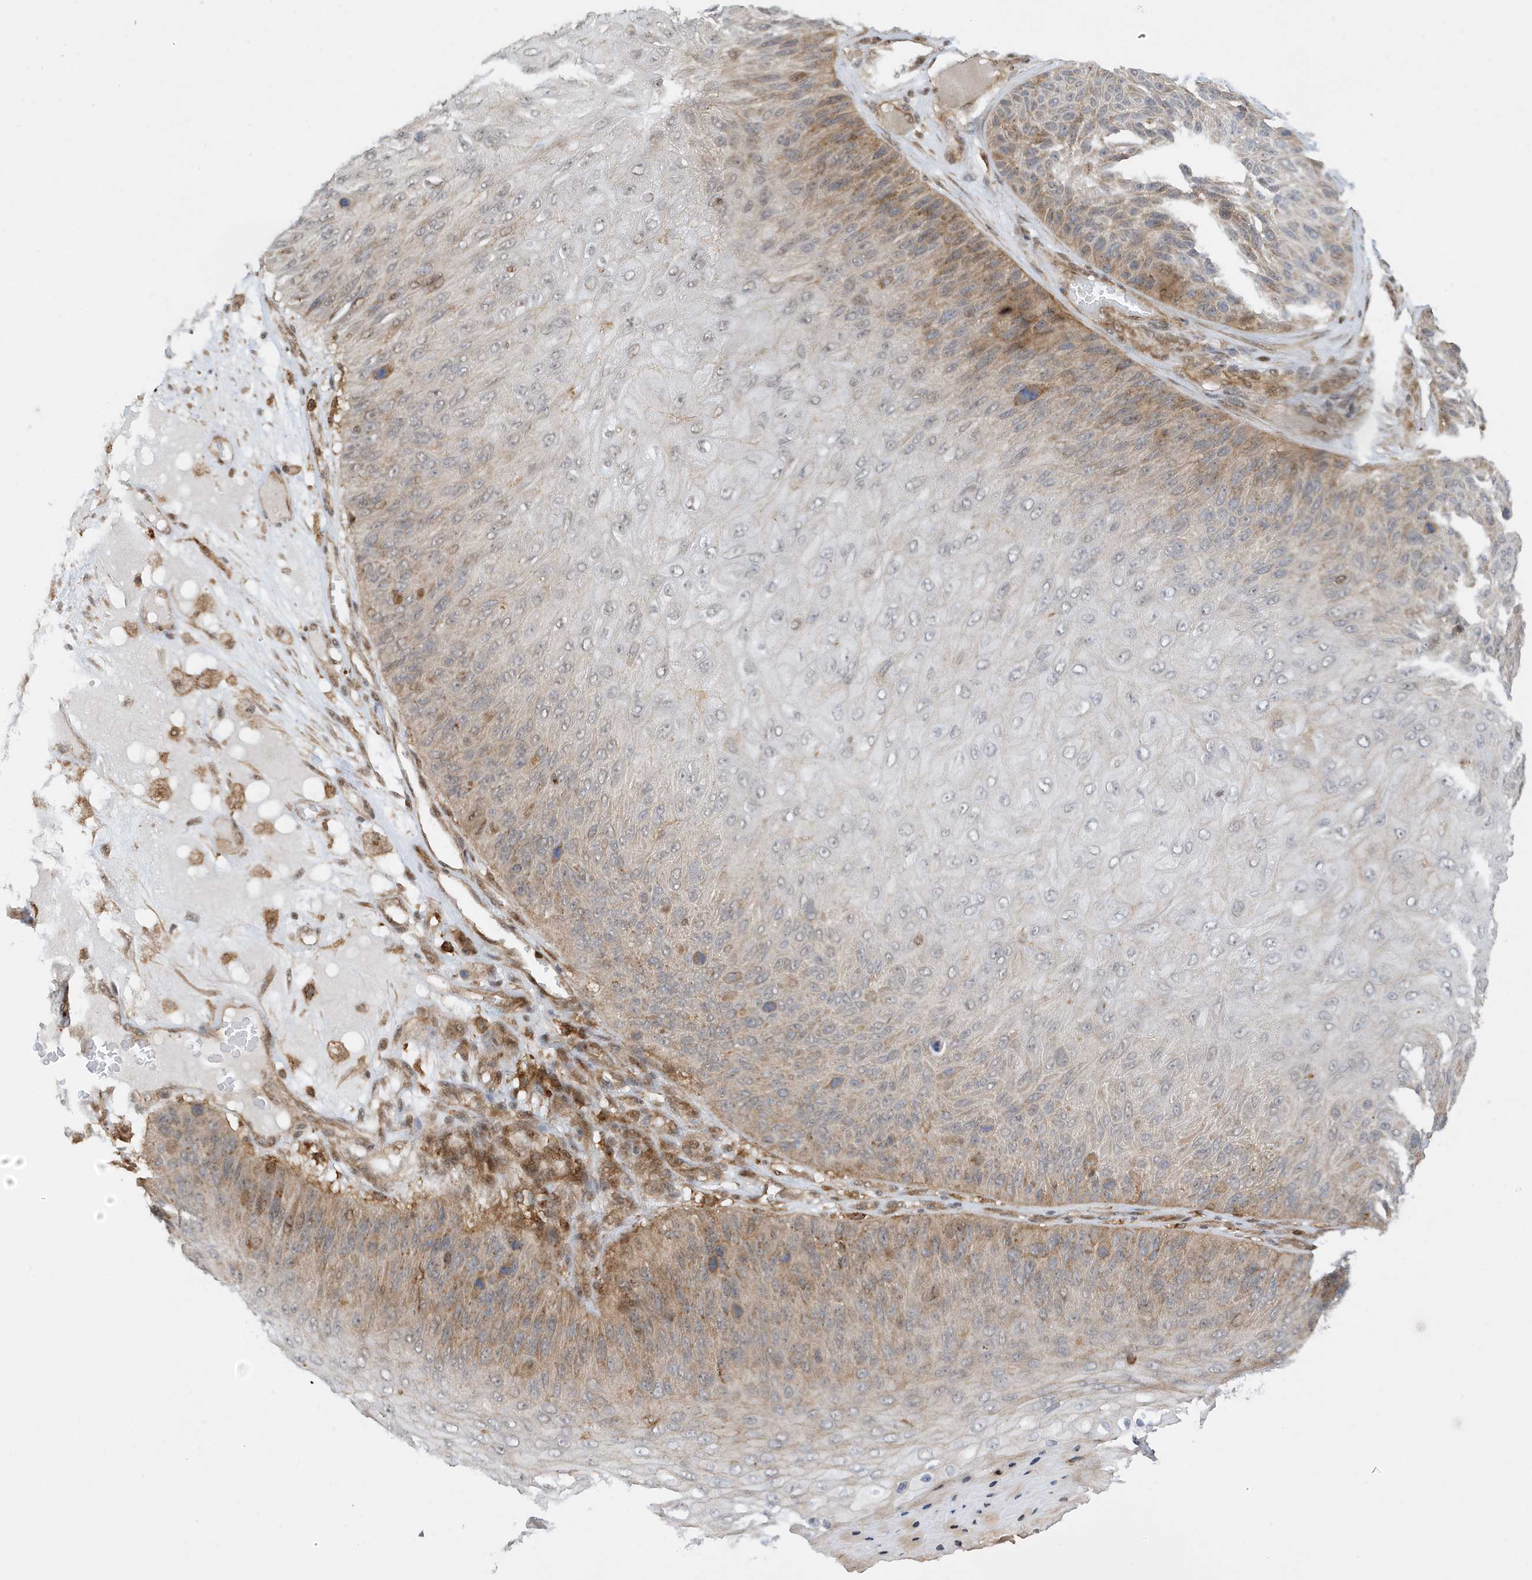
{"staining": {"intensity": "moderate", "quantity": "25%-75%", "location": "cytoplasmic/membranous"}, "tissue": "skin cancer", "cell_type": "Tumor cells", "image_type": "cancer", "snomed": [{"axis": "morphology", "description": "Squamous cell carcinoma, NOS"}, {"axis": "topography", "description": "Skin"}], "caption": "Skin cancer stained with immunohistochemistry (IHC) shows moderate cytoplasmic/membranous expression in about 25%-75% of tumor cells.", "gene": "TATDN3", "patient": {"sex": "female", "age": 88}}